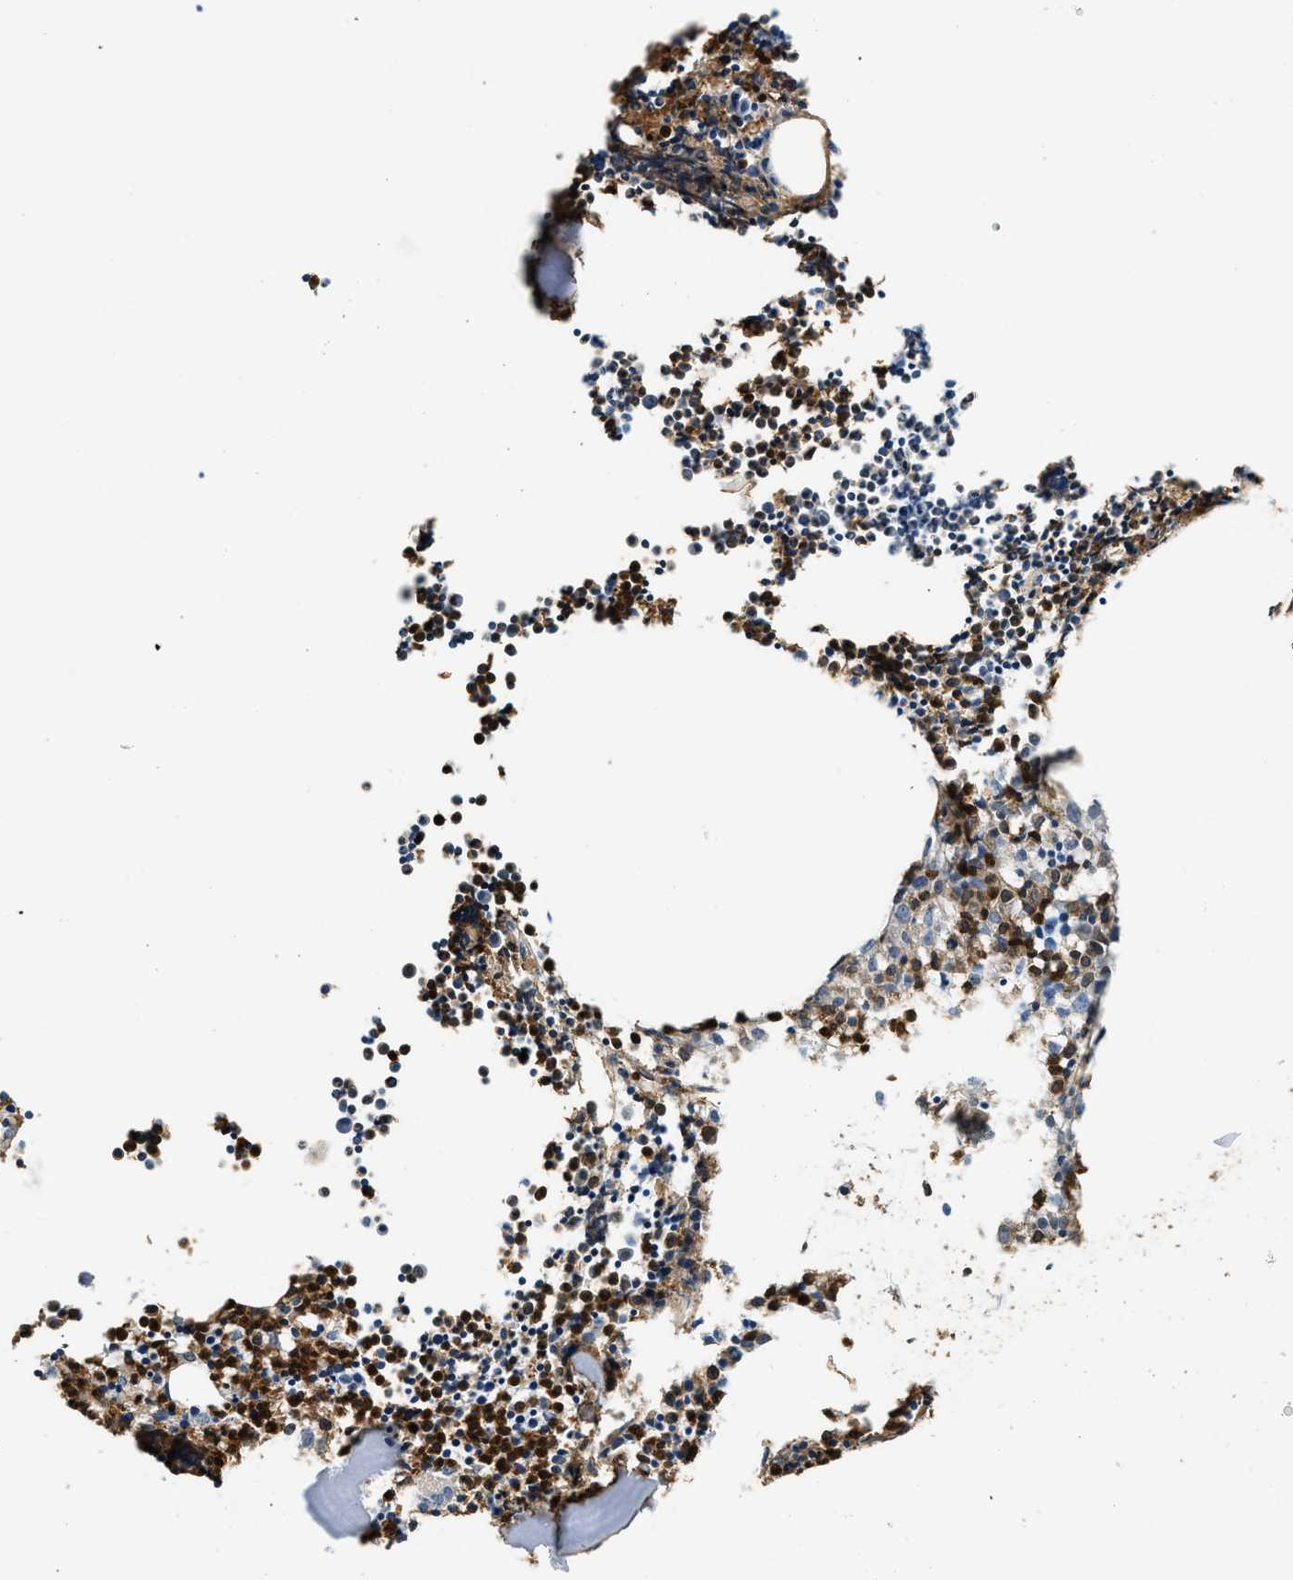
{"staining": {"intensity": "strong", "quantity": ">75%", "location": "cytoplasmic/membranous,nuclear"}, "tissue": "bone marrow", "cell_type": "Hematopoietic cells", "image_type": "normal", "snomed": [{"axis": "morphology", "description": "Normal tissue, NOS"}, {"axis": "morphology", "description": "Inflammation, NOS"}, {"axis": "topography", "description": "Bone marrow"}], "caption": "Immunohistochemistry (IHC) micrograph of normal human bone marrow stained for a protein (brown), which shows high levels of strong cytoplasmic/membranous,nuclear staining in approximately >75% of hematopoietic cells.", "gene": "ANXA3", "patient": {"sex": "female", "age": 53}}